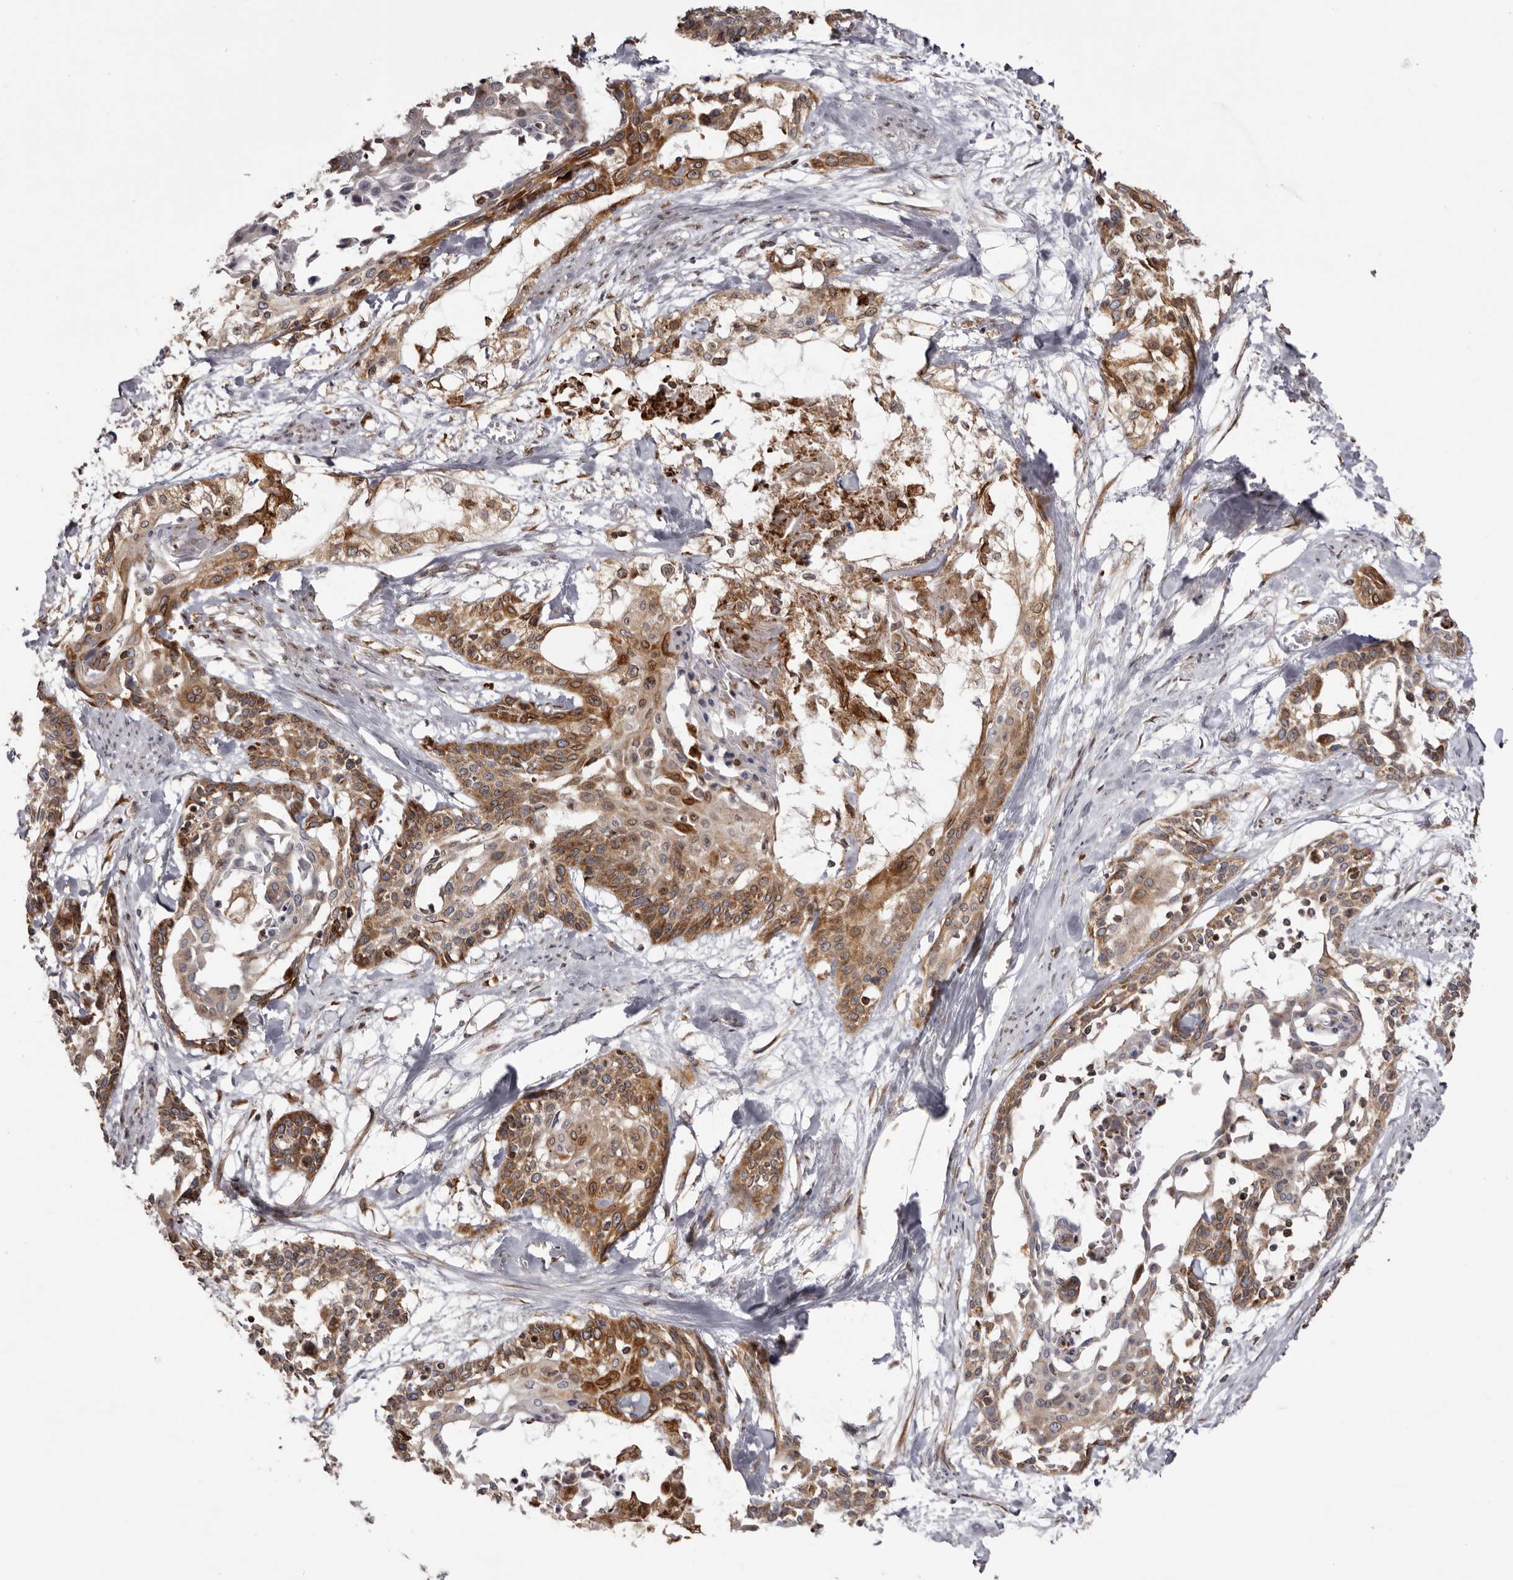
{"staining": {"intensity": "moderate", "quantity": ">75%", "location": "cytoplasmic/membranous"}, "tissue": "cervical cancer", "cell_type": "Tumor cells", "image_type": "cancer", "snomed": [{"axis": "morphology", "description": "Squamous cell carcinoma, NOS"}, {"axis": "topography", "description": "Cervix"}], "caption": "Brown immunohistochemical staining in squamous cell carcinoma (cervical) reveals moderate cytoplasmic/membranous positivity in approximately >75% of tumor cells.", "gene": "C4orf3", "patient": {"sex": "female", "age": 57}}